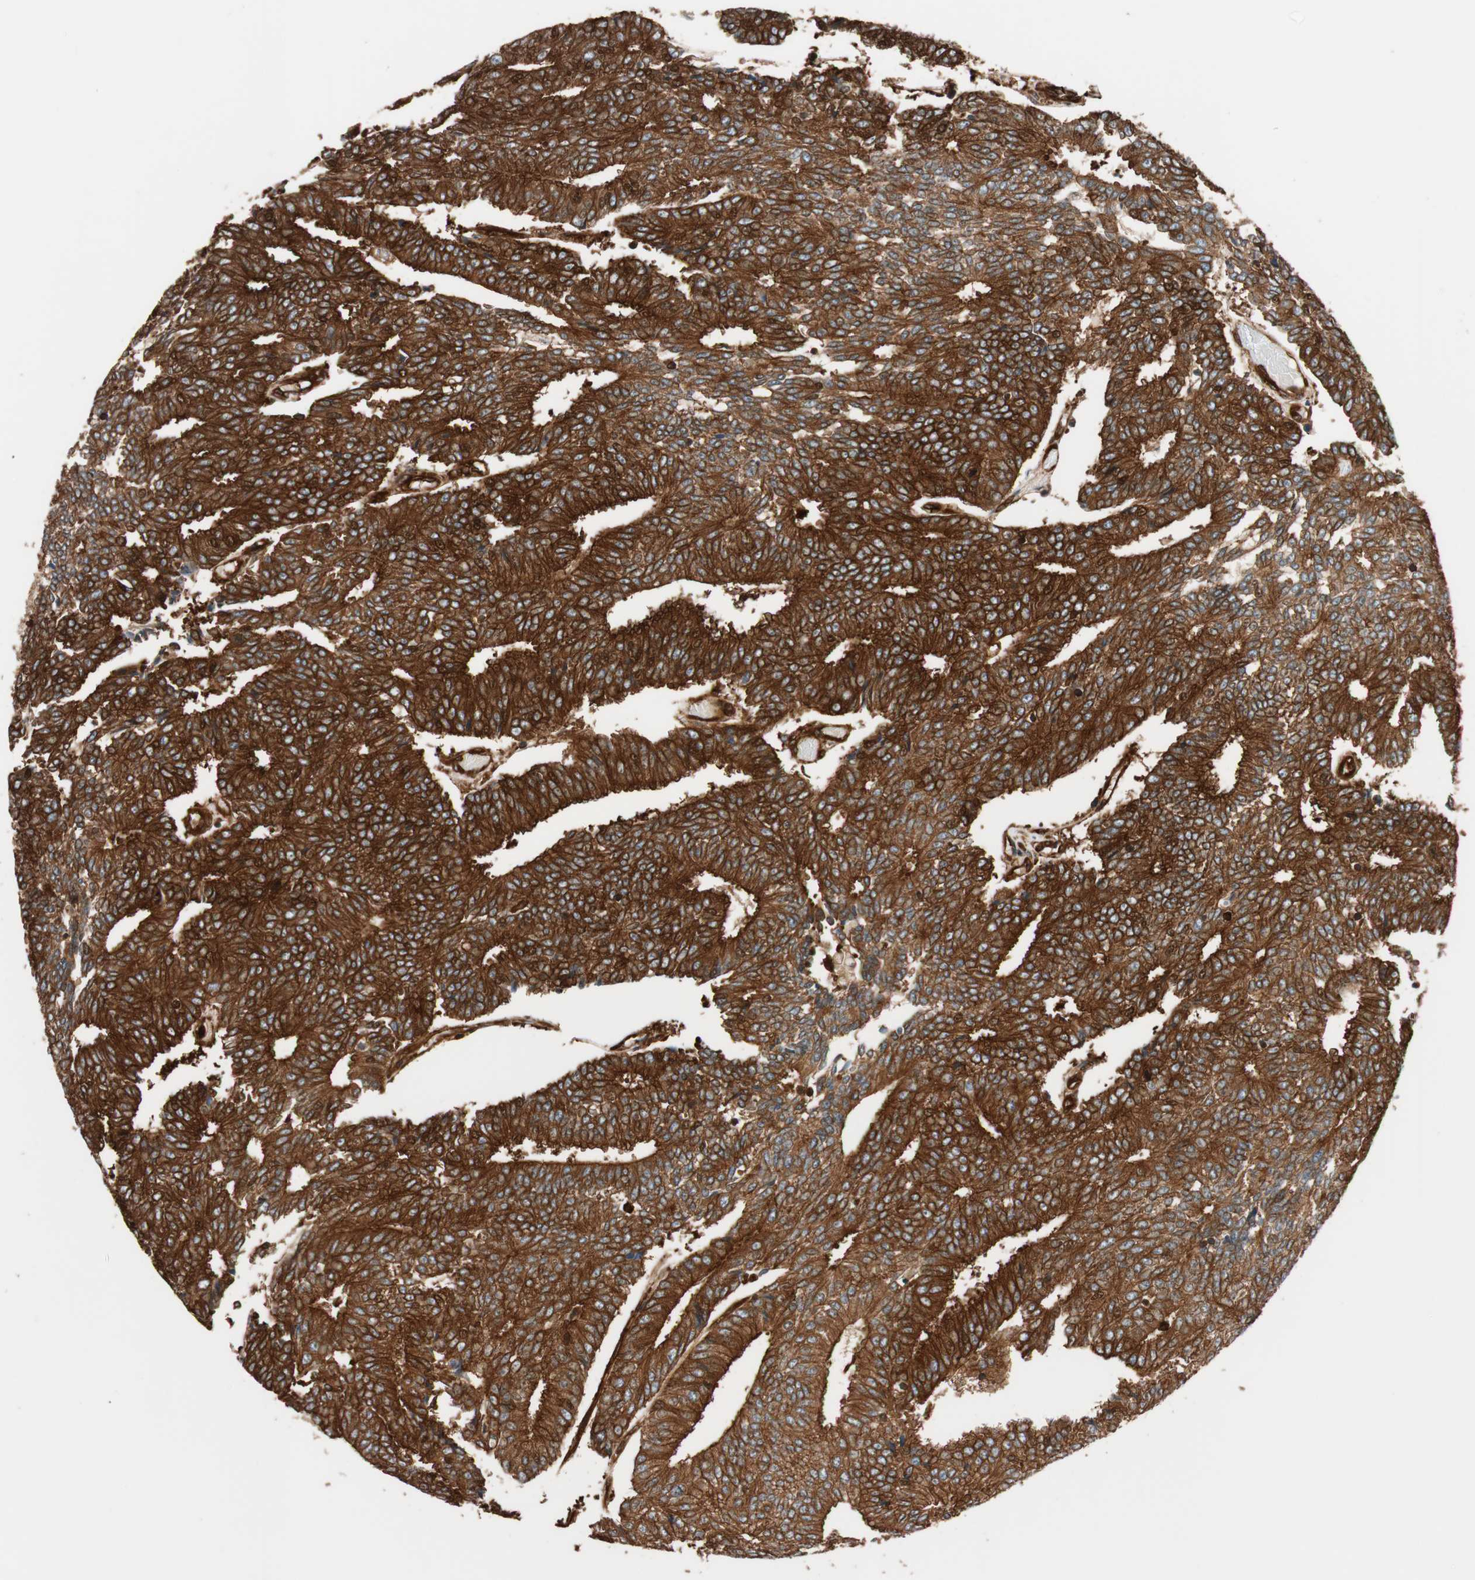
{"staining": {"intensity": "strong", "quantity": ">75%", "location": "cytoplasmic/membranous"}, "tissue": "prostate cancer", "cell_type": "Tumor cells", "image_type": "cancer", "snomed": [{"axis": "morphology", "description": "Adenocarcinoma, High grade"}, {"axis": "topography", "description": "Prostate"}], "caption": "Immunohistochemical staining of human high-grade adenocarcinoma (prostate) demonstrates high levels of strong cytoplasmic/membranous expression in approximately >75% of tumor cells. The protein is stained brown, and the nuclei are stained in blue (DAB (3,3'-diaminobenzidine) IHC with brightfield microscopy, high magnification).", "gene": "VASP", "patient": {"sex": "male", "age": 55}}